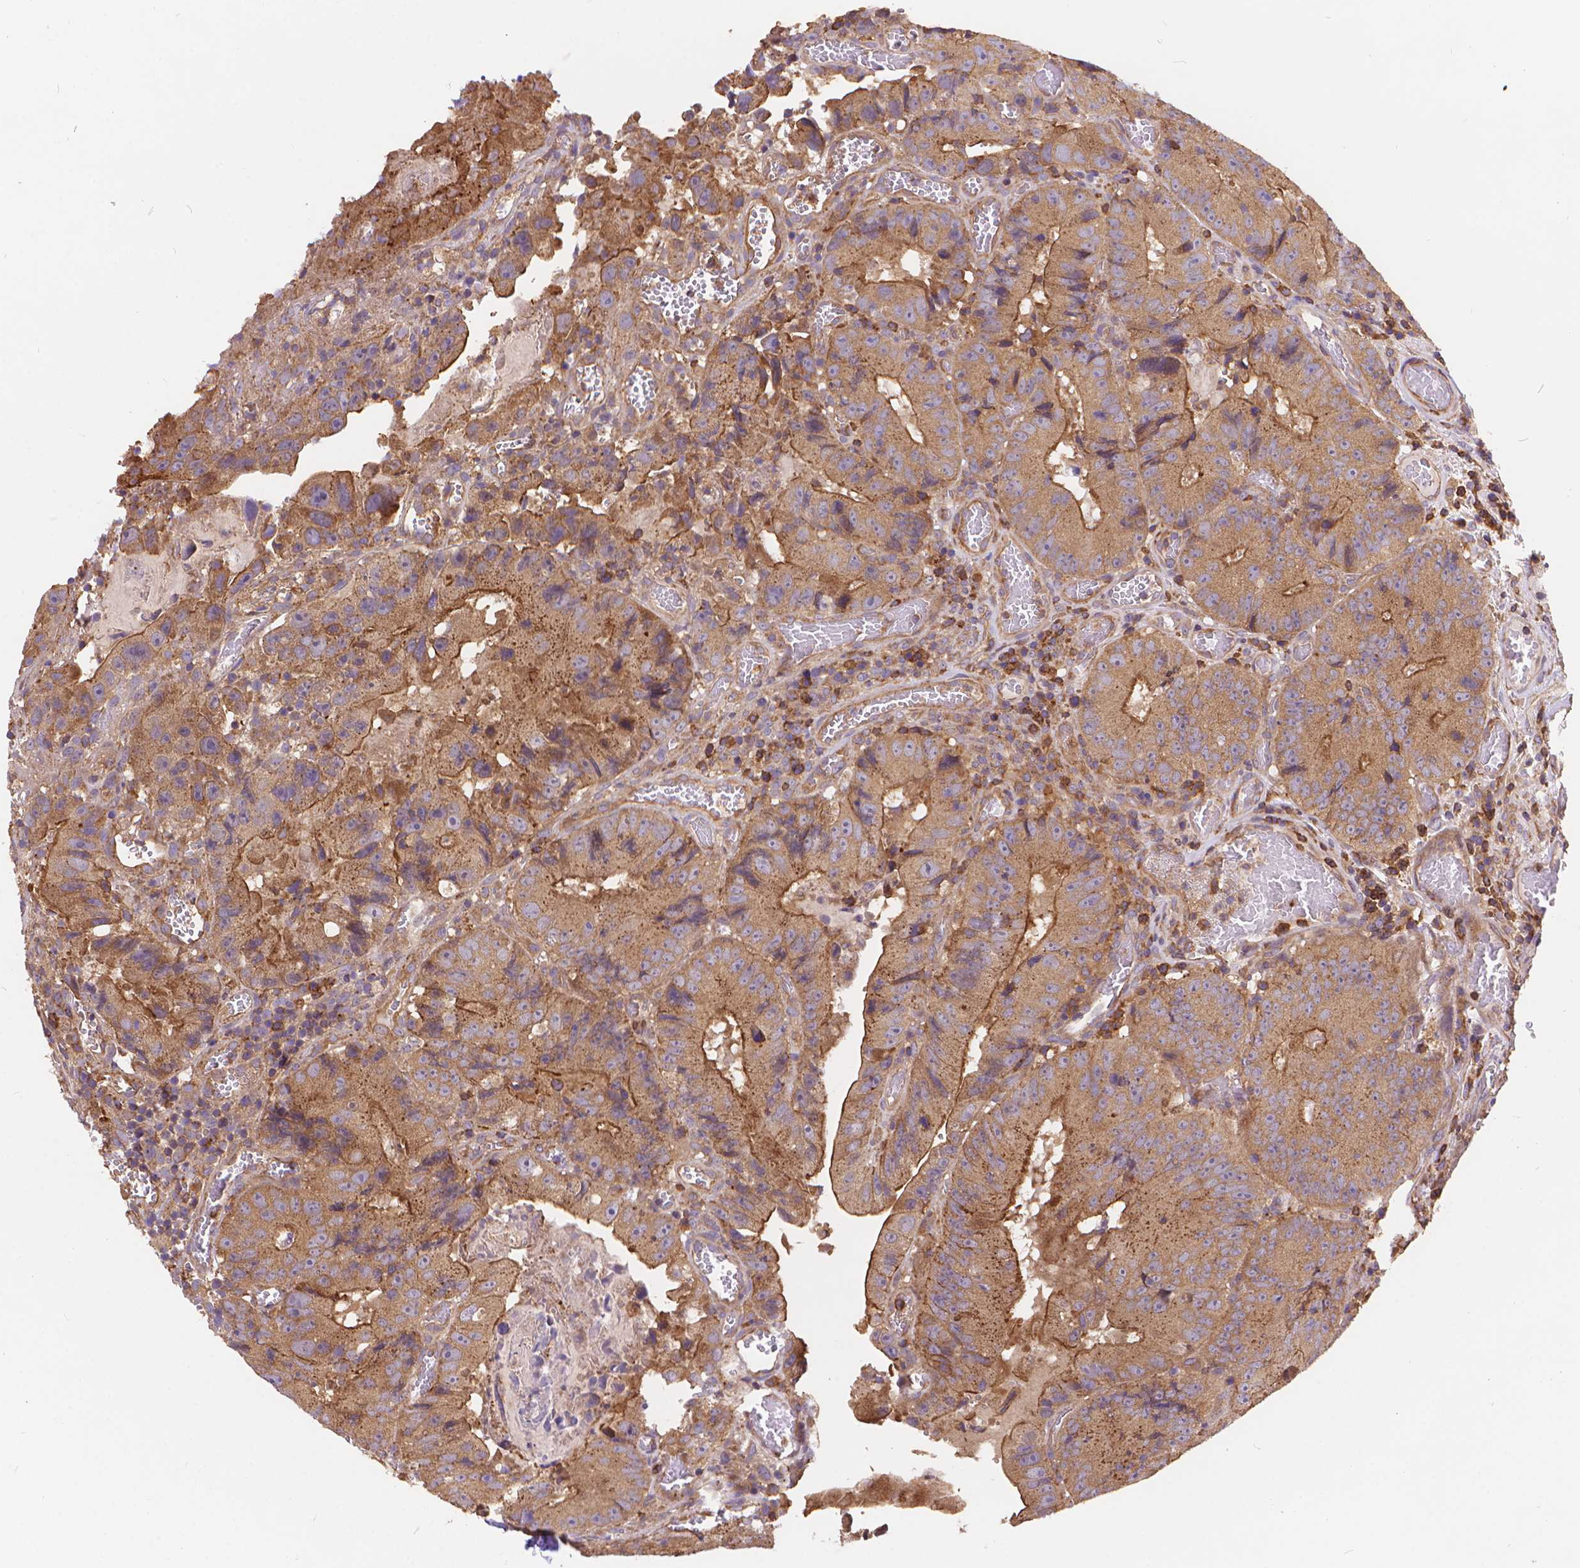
{"staining": {"intensity": "moderate", "quantity": ">75%", "location": "cytoplasmic/membranous"}, "tissue": "colorectal cancer", "cell_type": "Tumor cells", "image_type": "cancer", "snomed": [{"axis": "morphology", "description": "Adenocarcinoma, NOS"}, {"axis": "topography", "description": "Colon"}], "caption": "This photomicrograph reveals IHC staining of colorectal cancer (adenocarcinoma), with medium moderate cytoplasmic/membranous positivity in approximately >75% of tumor cells.", "gene": "ARAP1", "patient": {"sex": "female", "age": 86}}